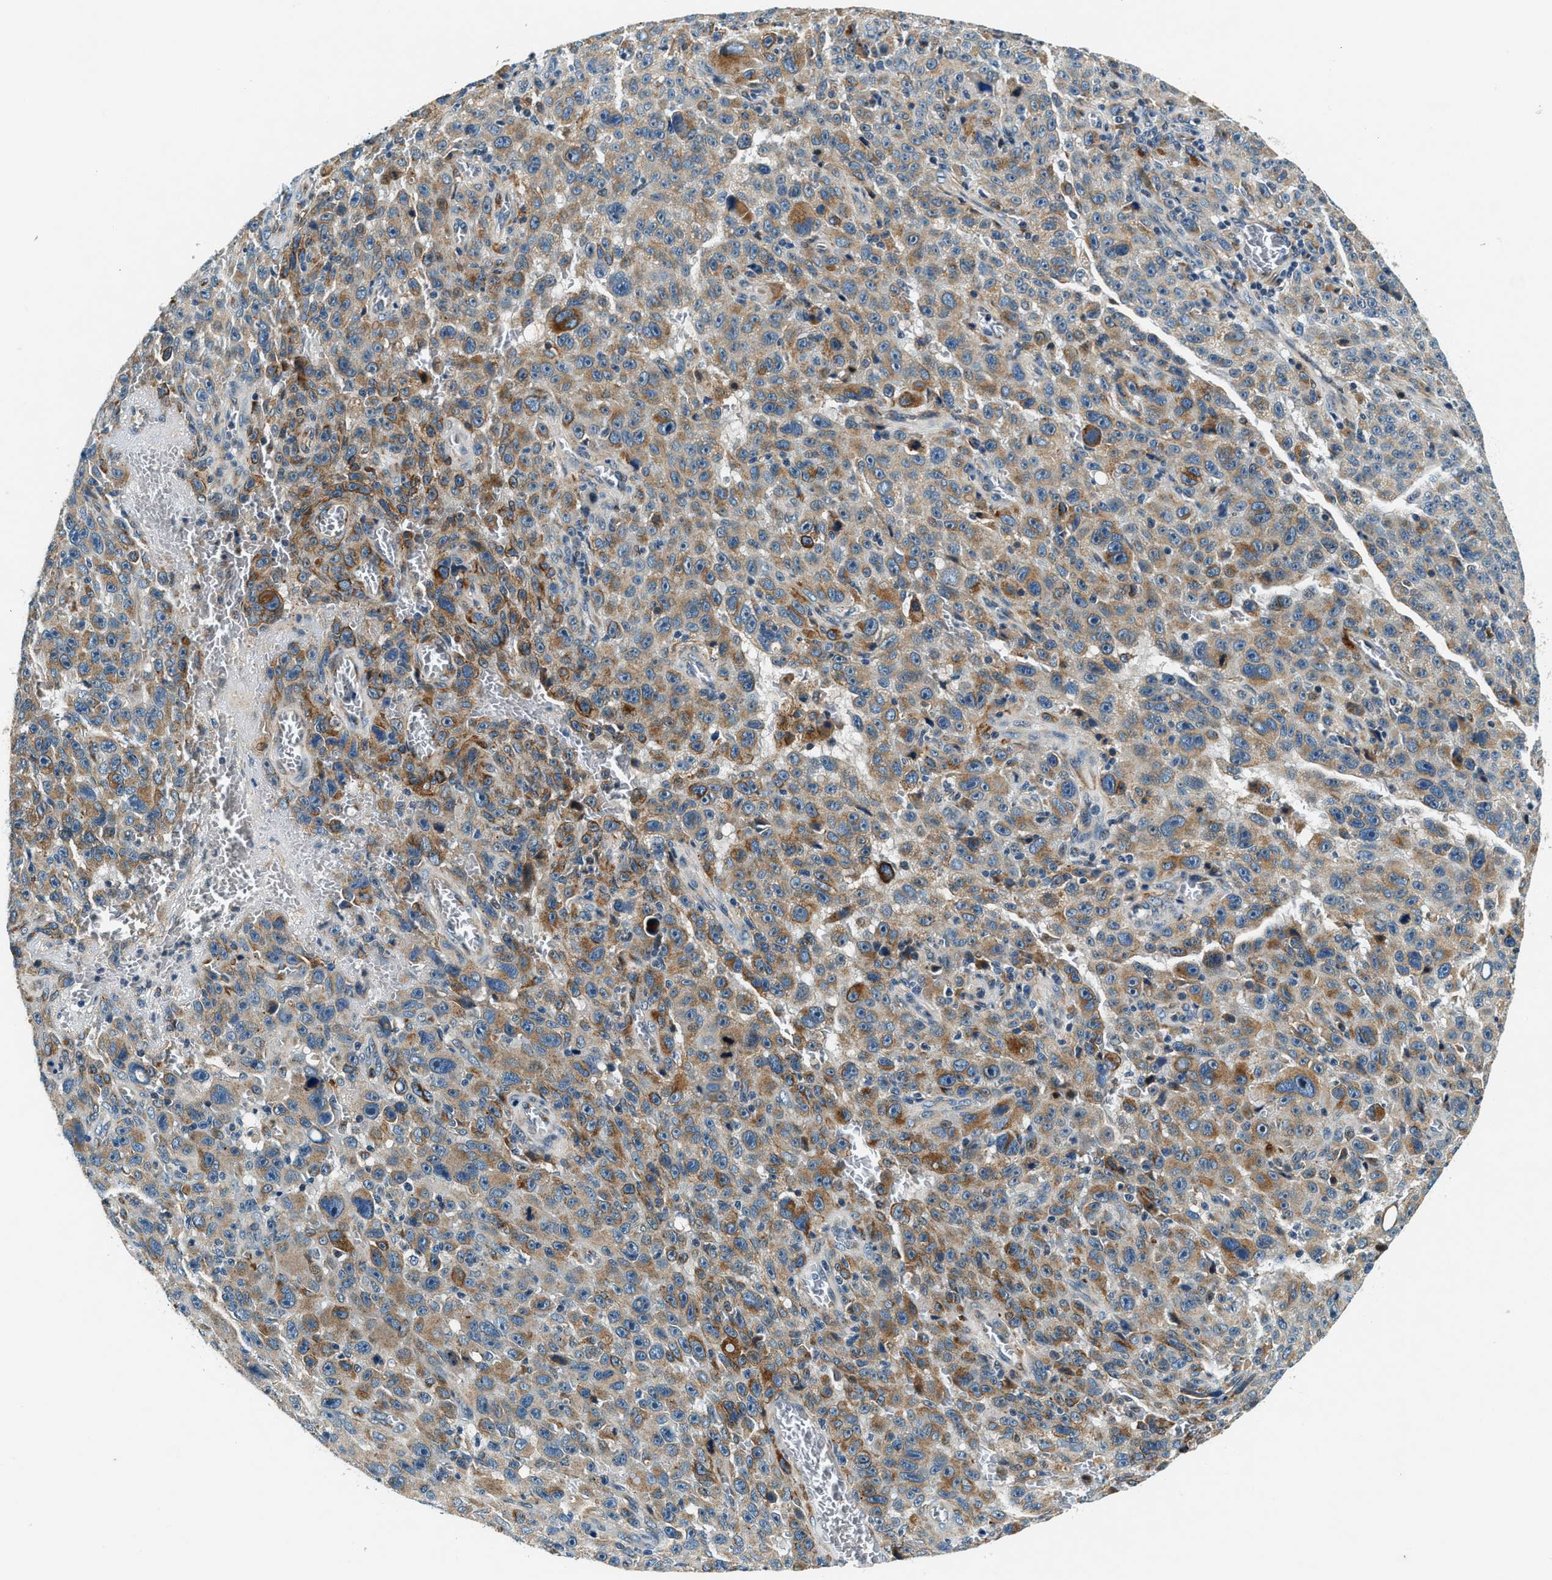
{"staining": {"intensity": "moderate", "quantity": "25%-75%", "location": "cytoplasmic/membranous"}, "tissue": "melanoma", "cell_type": "Tumor cells", "image_type": "cancer", "snomed": [{"axis": "morphology", "description": "Malignant melanoma, NOS"}, {"axis": "topography", "description": "Skin"}], "caption": "Moderate cytoplasmic/membranous positivity is seen in approximately 25%-75% of tumor cells in malignant melanoma.", "gene": "C2orf66", "patient": {"sex": "female", "age": 82}}